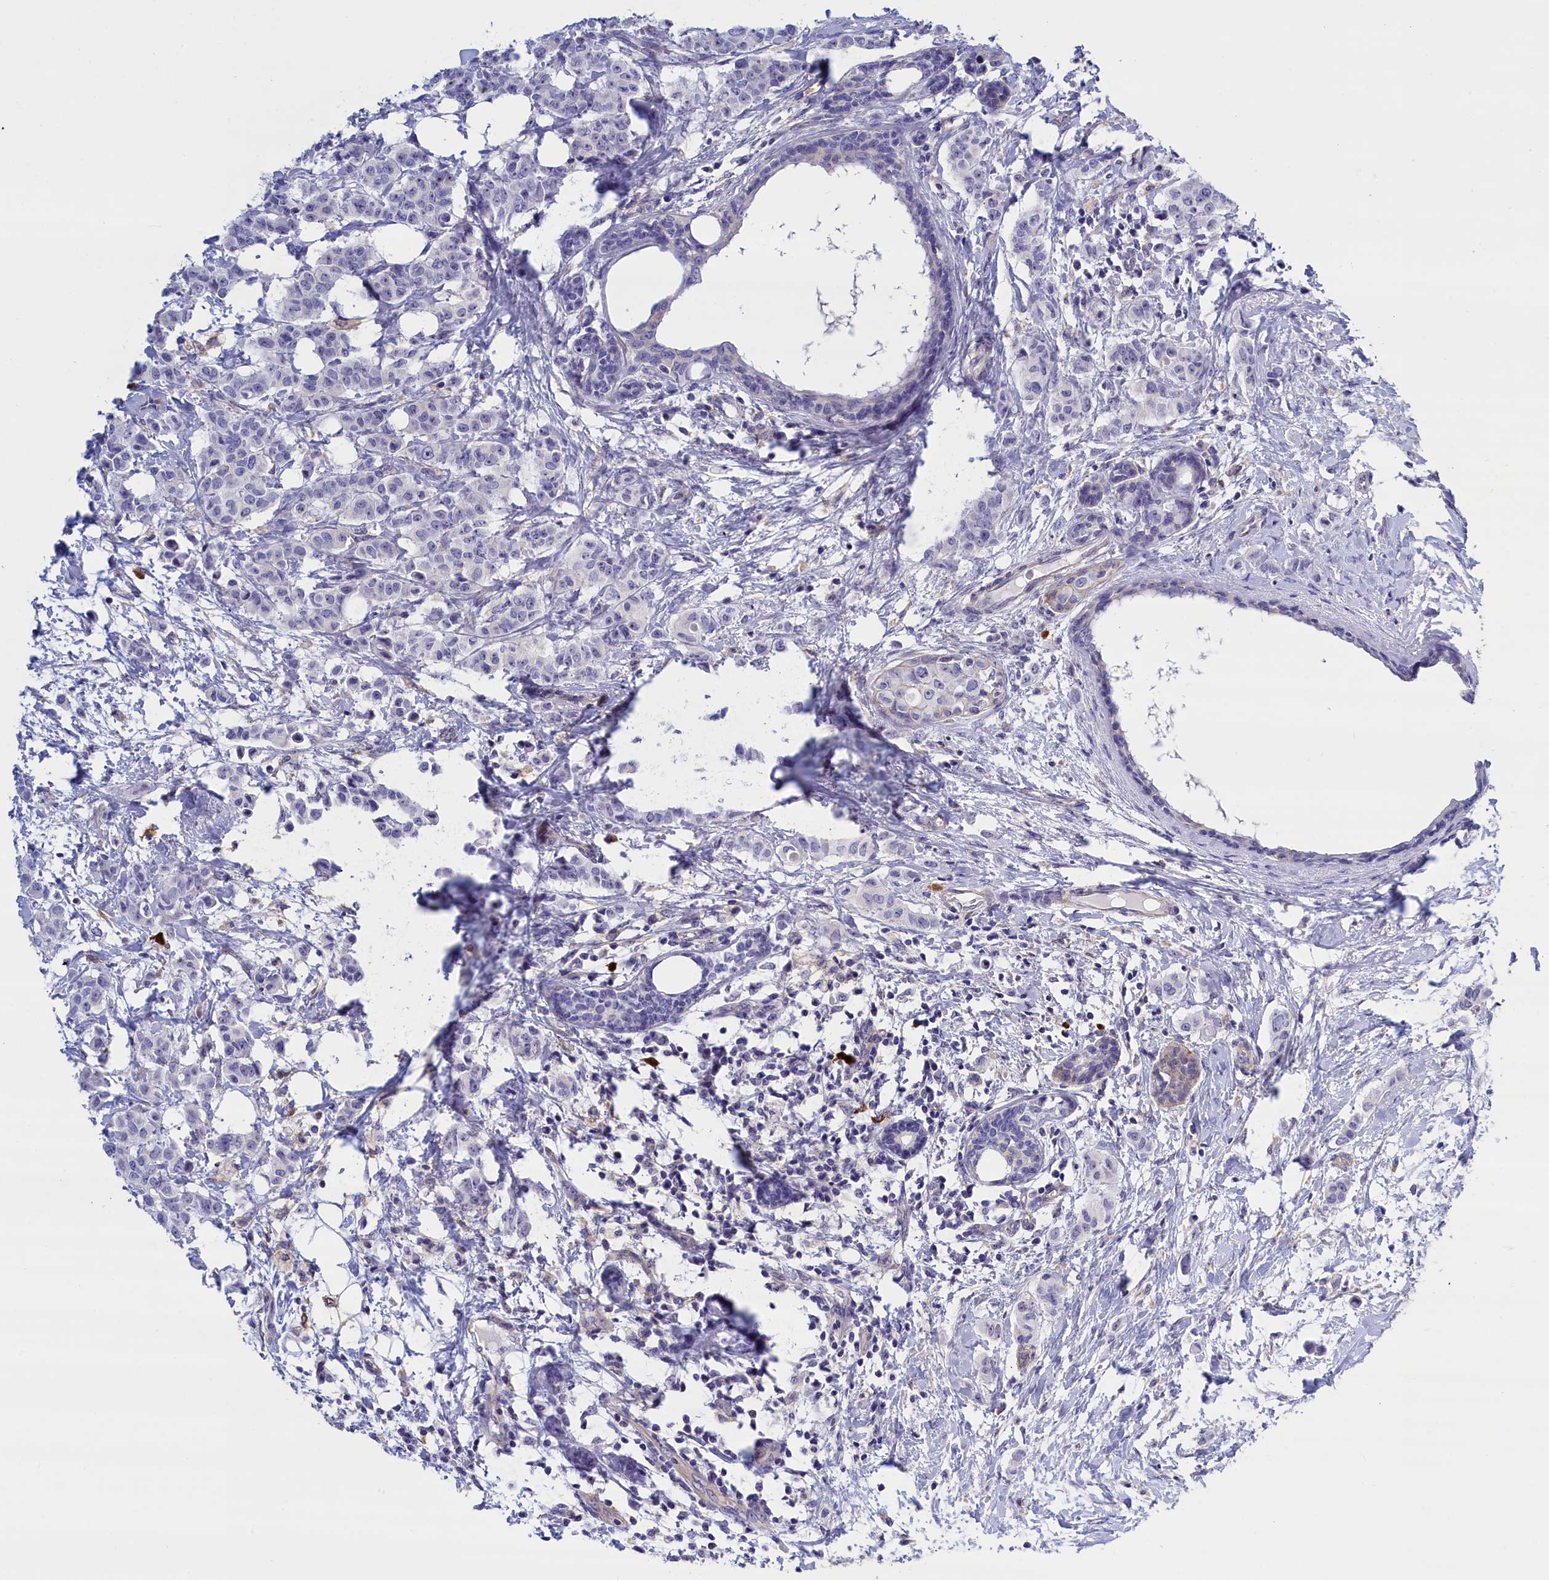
{"staining": {"intensity": "negative", "quantity": "none", "location": "none"}, "tissue": "breast cancer", "cell_type": "Tumor cells", "image_type": "cancer", "snomed": [{"axis": "morphology", "description": "Duct carcinoma"}, {"axis": "topography", "description": "Breast"}], "caption": "A high-resolution image shows immunohistochemistry staining of breast invasive ductal carcinoma, which displays no significant positivity in tumor cells.", "gene": "ABCC12", "patient": {"sex": "female", "age": 40}}